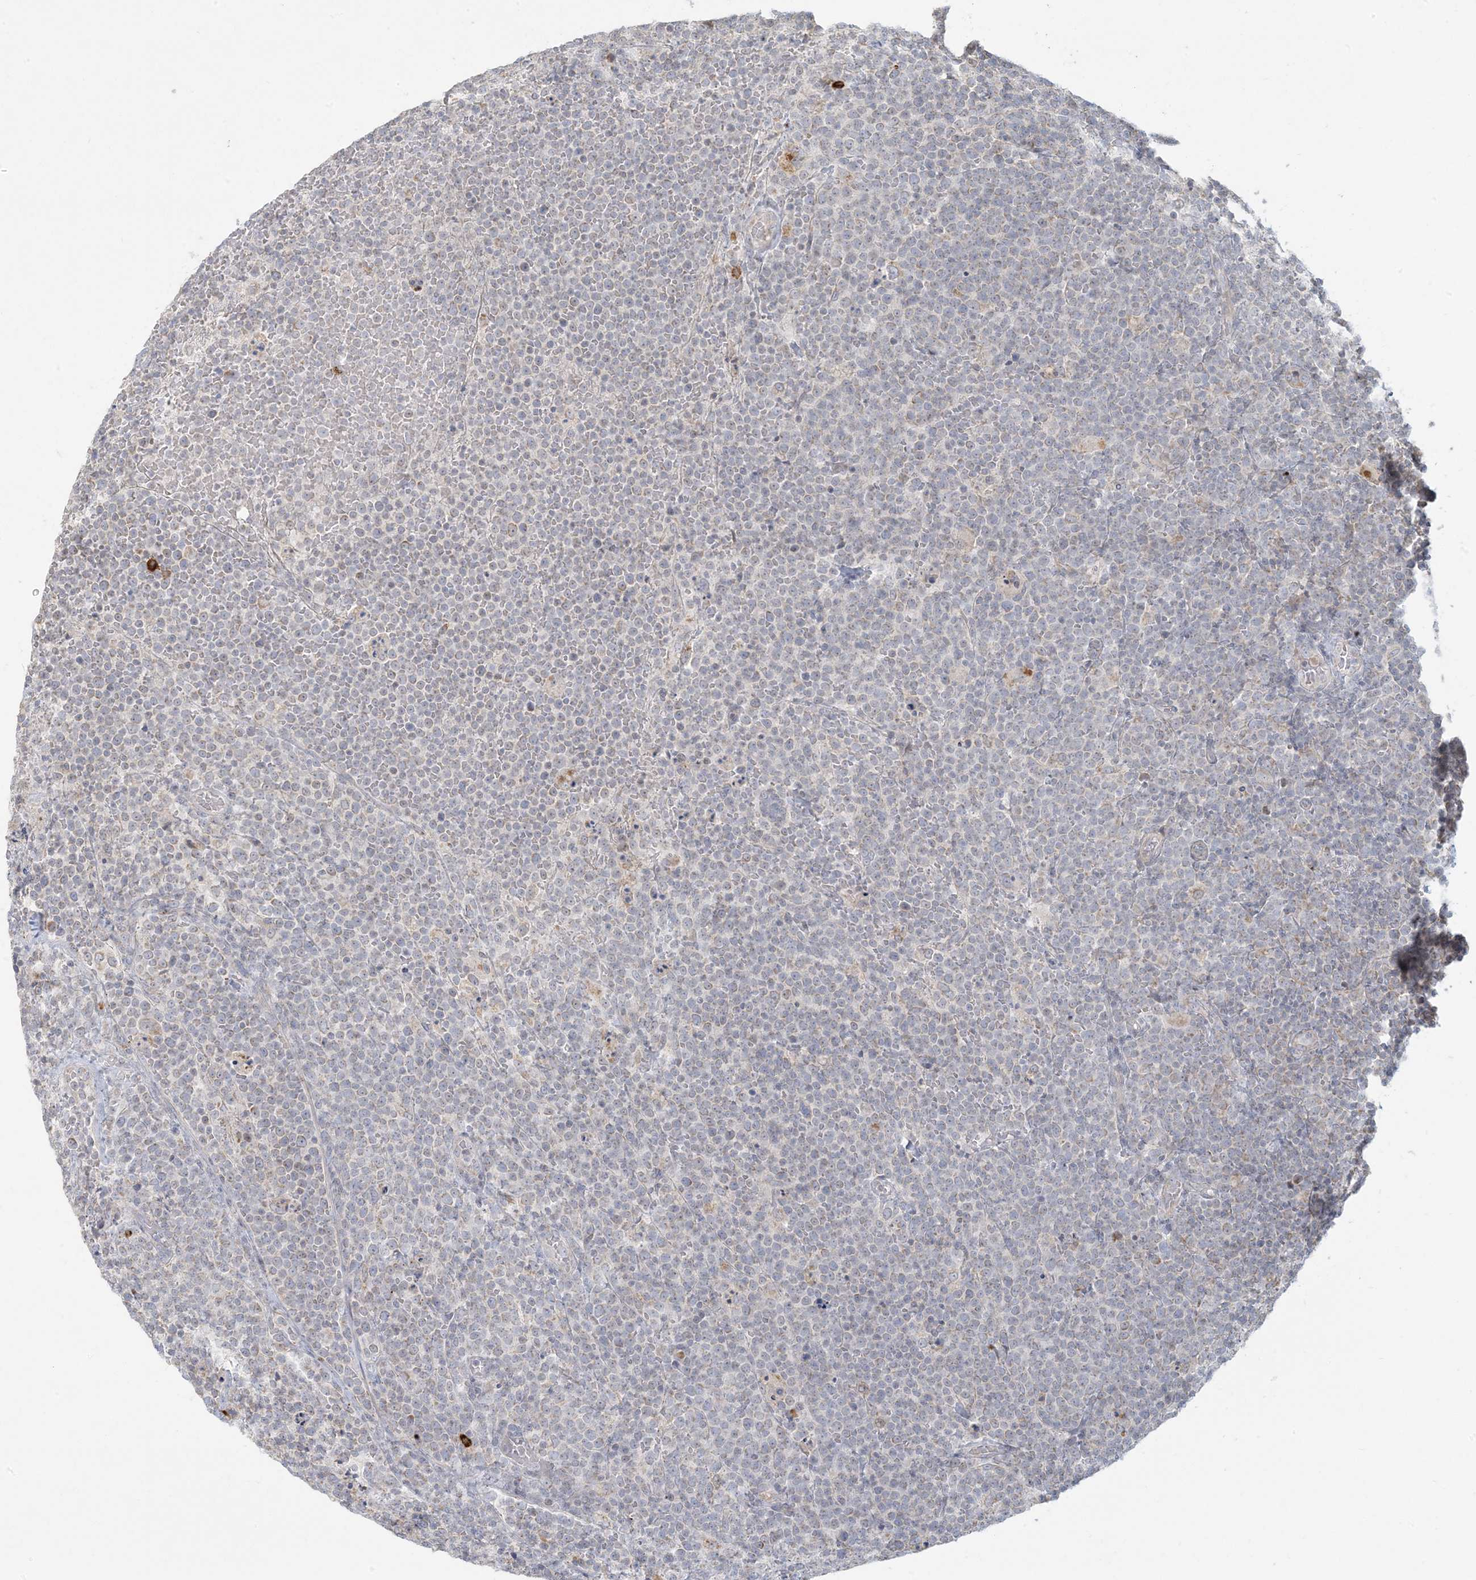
{"staining": {"intensity": "negative", "quantity": "none", "location": "none"}, "tissue": "lymphoma", "cell_type": "Tumor cells", "image_type": "cancer", "snomed": [{"axis": "morphology", "description": "Malignant lymphoma, non-Hodgkin's type, High grade"}, {"axis": "topography", "description": "Lymph node"}], "caption": "Immunohistochemistry (IHC) of human lymphoma shows no staining in tumor cells. The staining is performed using DAB (3,3'-diaminobenzidine) brown chromogen with nuclei counter-stained in using hematoxylin.", "gene": "MCAT", "patient": {"sex": "male", "age": 61}}